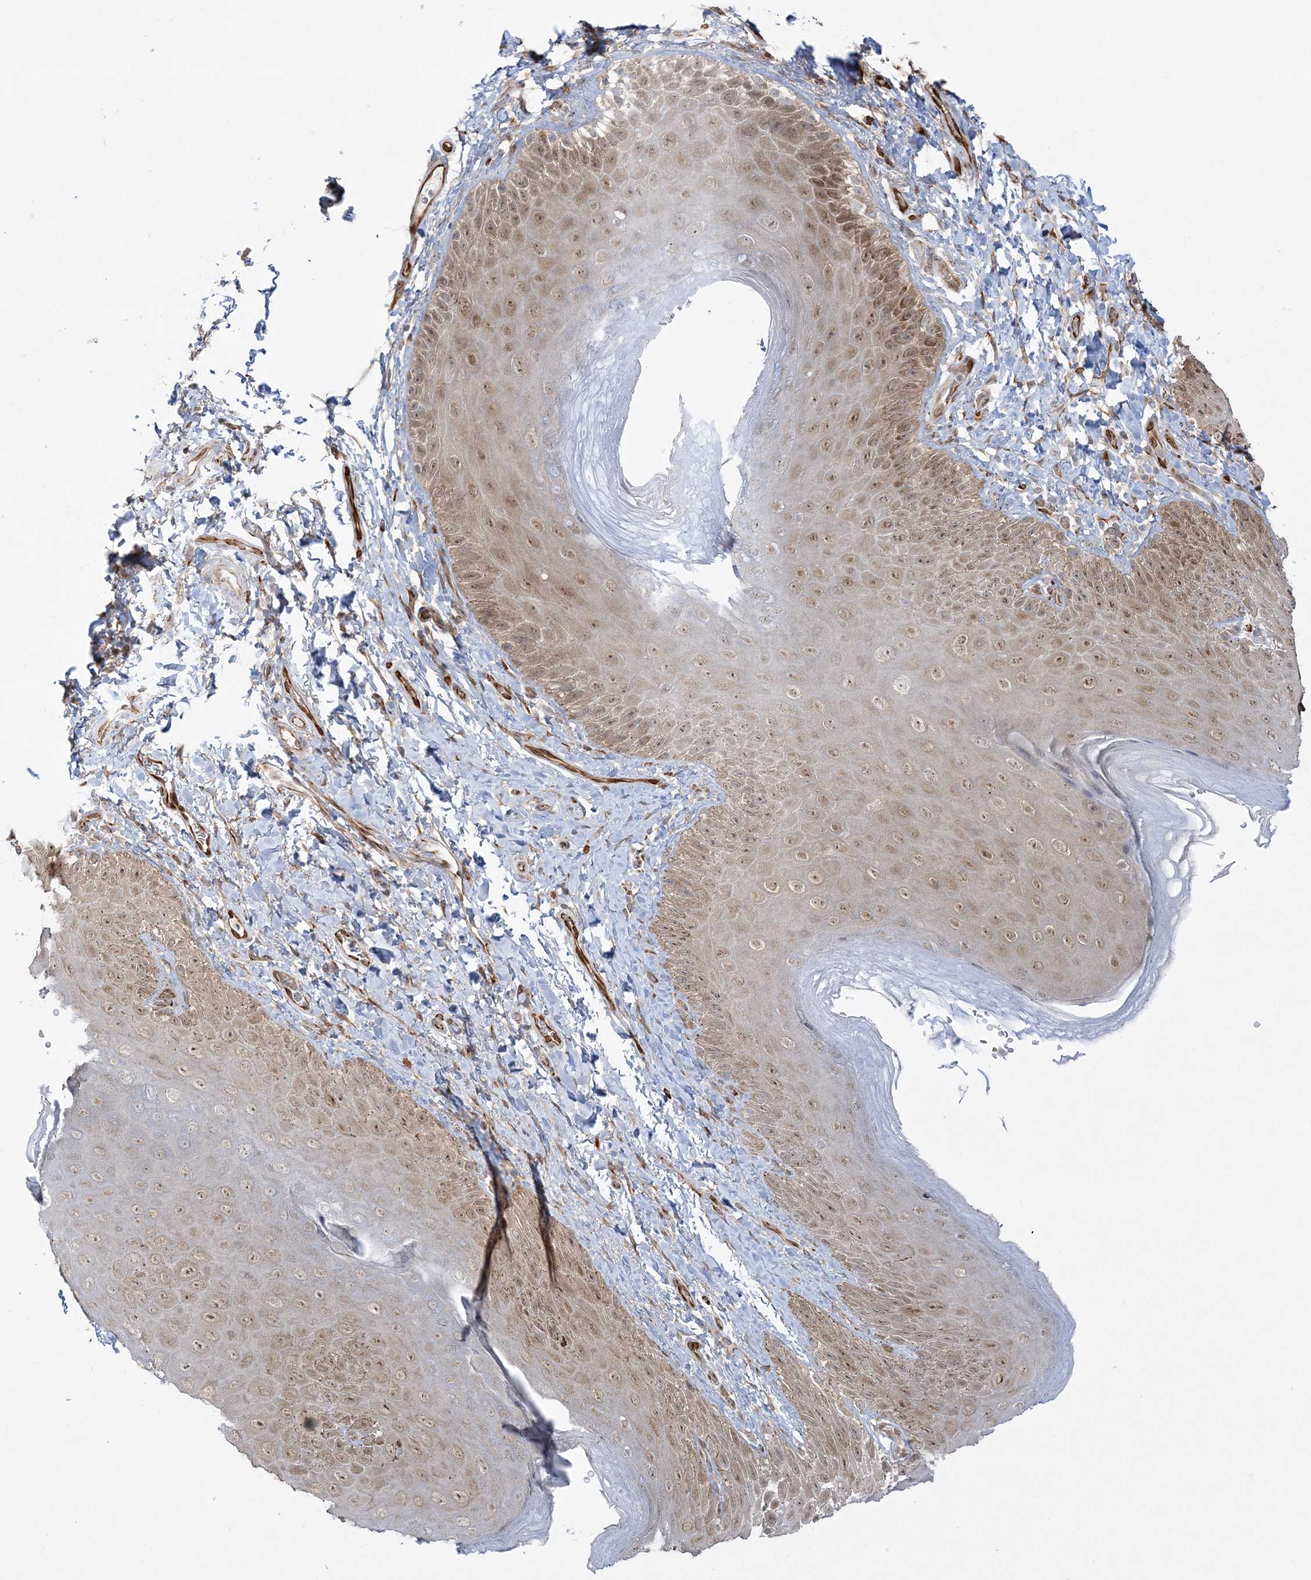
{"staining": {"intensity": "moderate", "quantity": ">75%", "location": "cytoplasmic/membranous,nuclear"}, "tissue": "skin", "cell_type": "Epidermal cells", "image_type": "normal", "snomed": [{"axis": "morphology", "description": "Normal tissue, NOS"}, {"axis": "topography", "description": "Anal"}], "caption": "A brown stain labels moderate cytoplasmic/membranous,nuclear staining of a protein in epidermal cells of normal human skin. (brown staining indicates protein expression, while blue staining denotes nuclei).", "gene": "INPP1", "patient": {"sex": "male", "age": 44}}